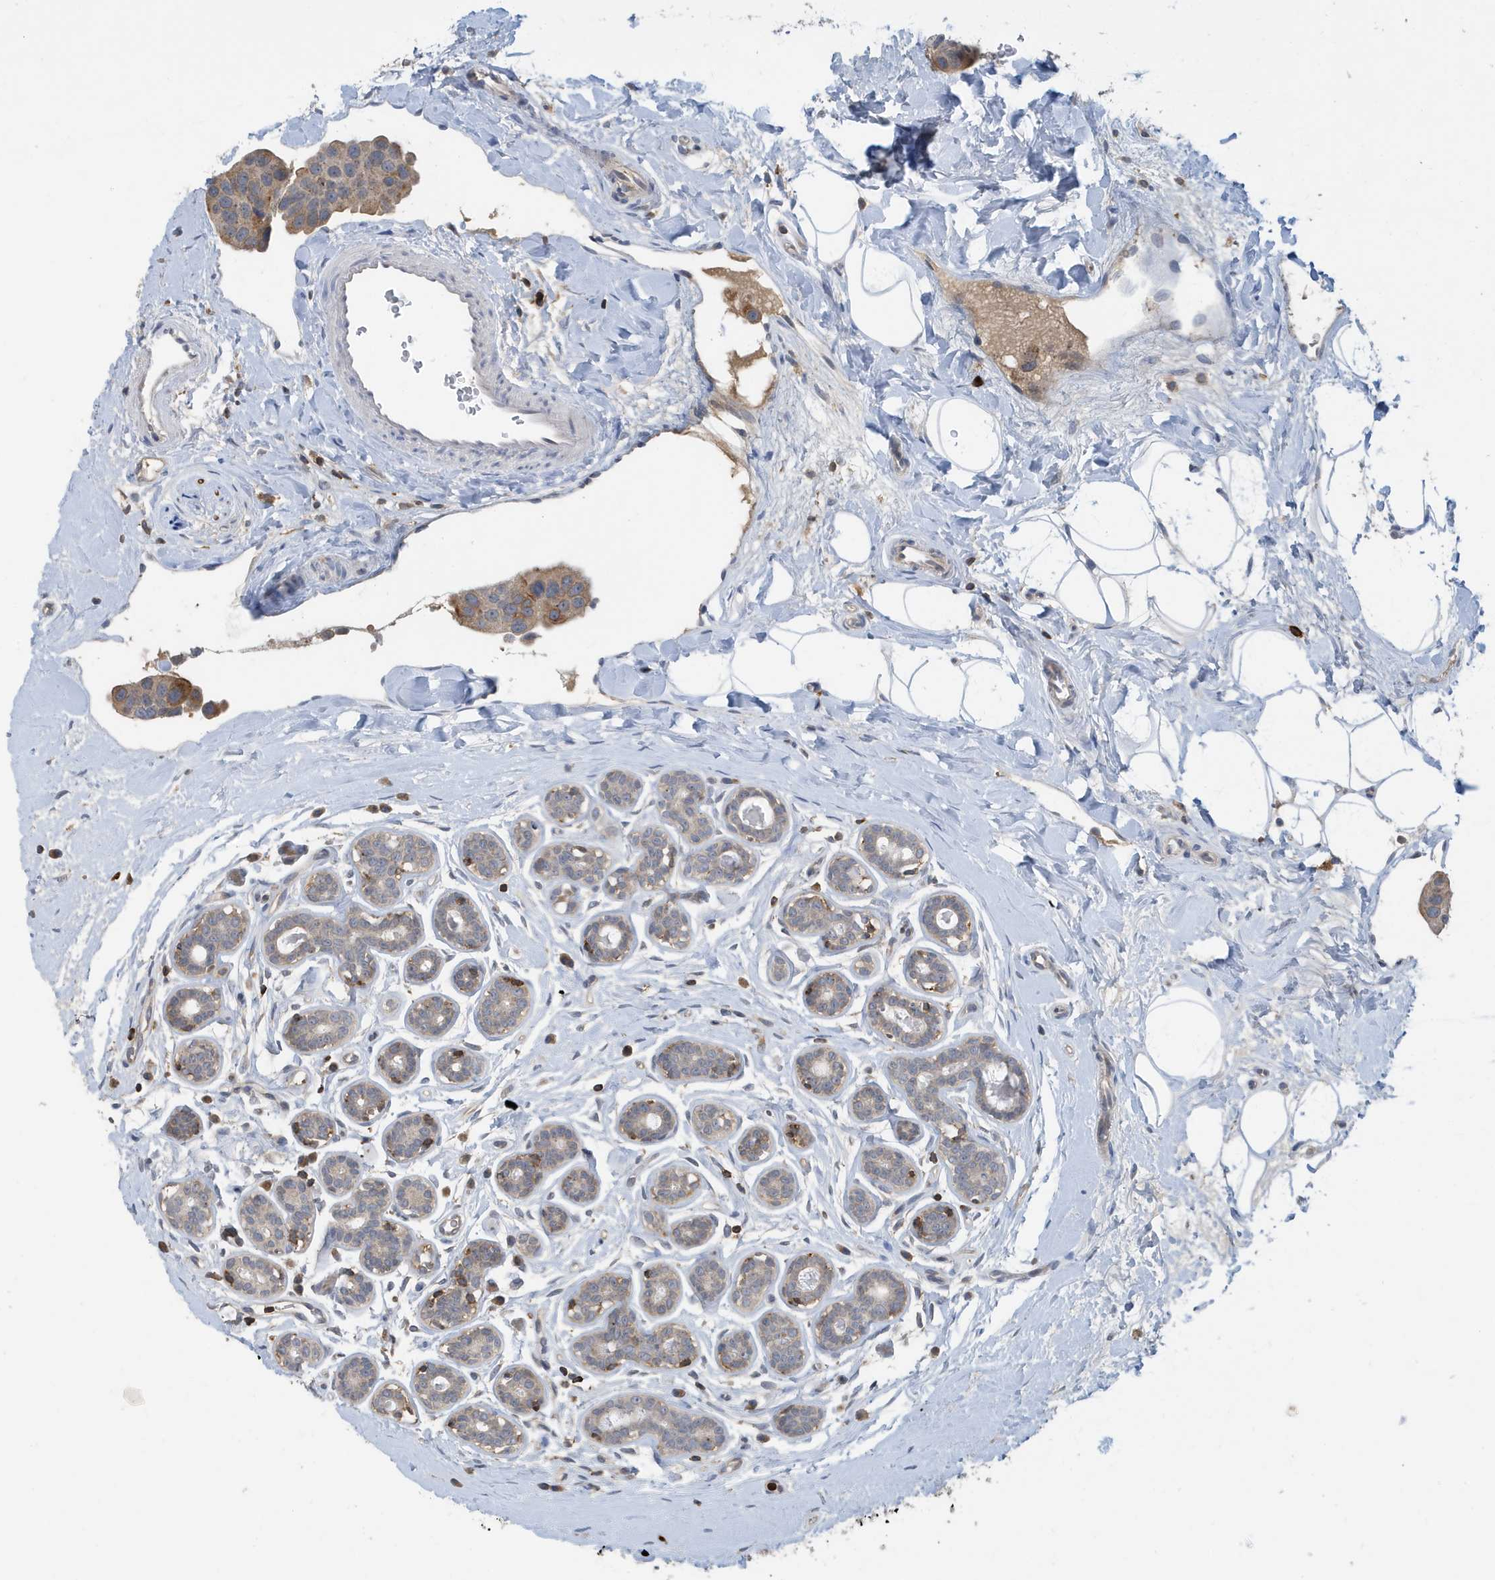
{"staining": {"intensity": "weak", "quantity": "25%-75%", "location": "cytoplasmic/membranous"}, "tissue": "breast cancer", "cell_type": "Tumor cells", "image_type": "cancer", "snomed": [{"axis": "morphology", "description": "Normal tissue, NOS"}, {"axis": "morphology", "description": "Duct carcinoma"}, {"axis": "topography", "description": "Breast"}], "caption": "This image reveals breast invasive ductal carcinoma stained with immunohistochemistry to label a protein in brown. The cytoplasmic/membranous of tumor cells show weak positivity for the protein. Nuclei are counter-stained blue.", "gene": "NSUN3", "patient": {"sex": "female", "age": 39}}